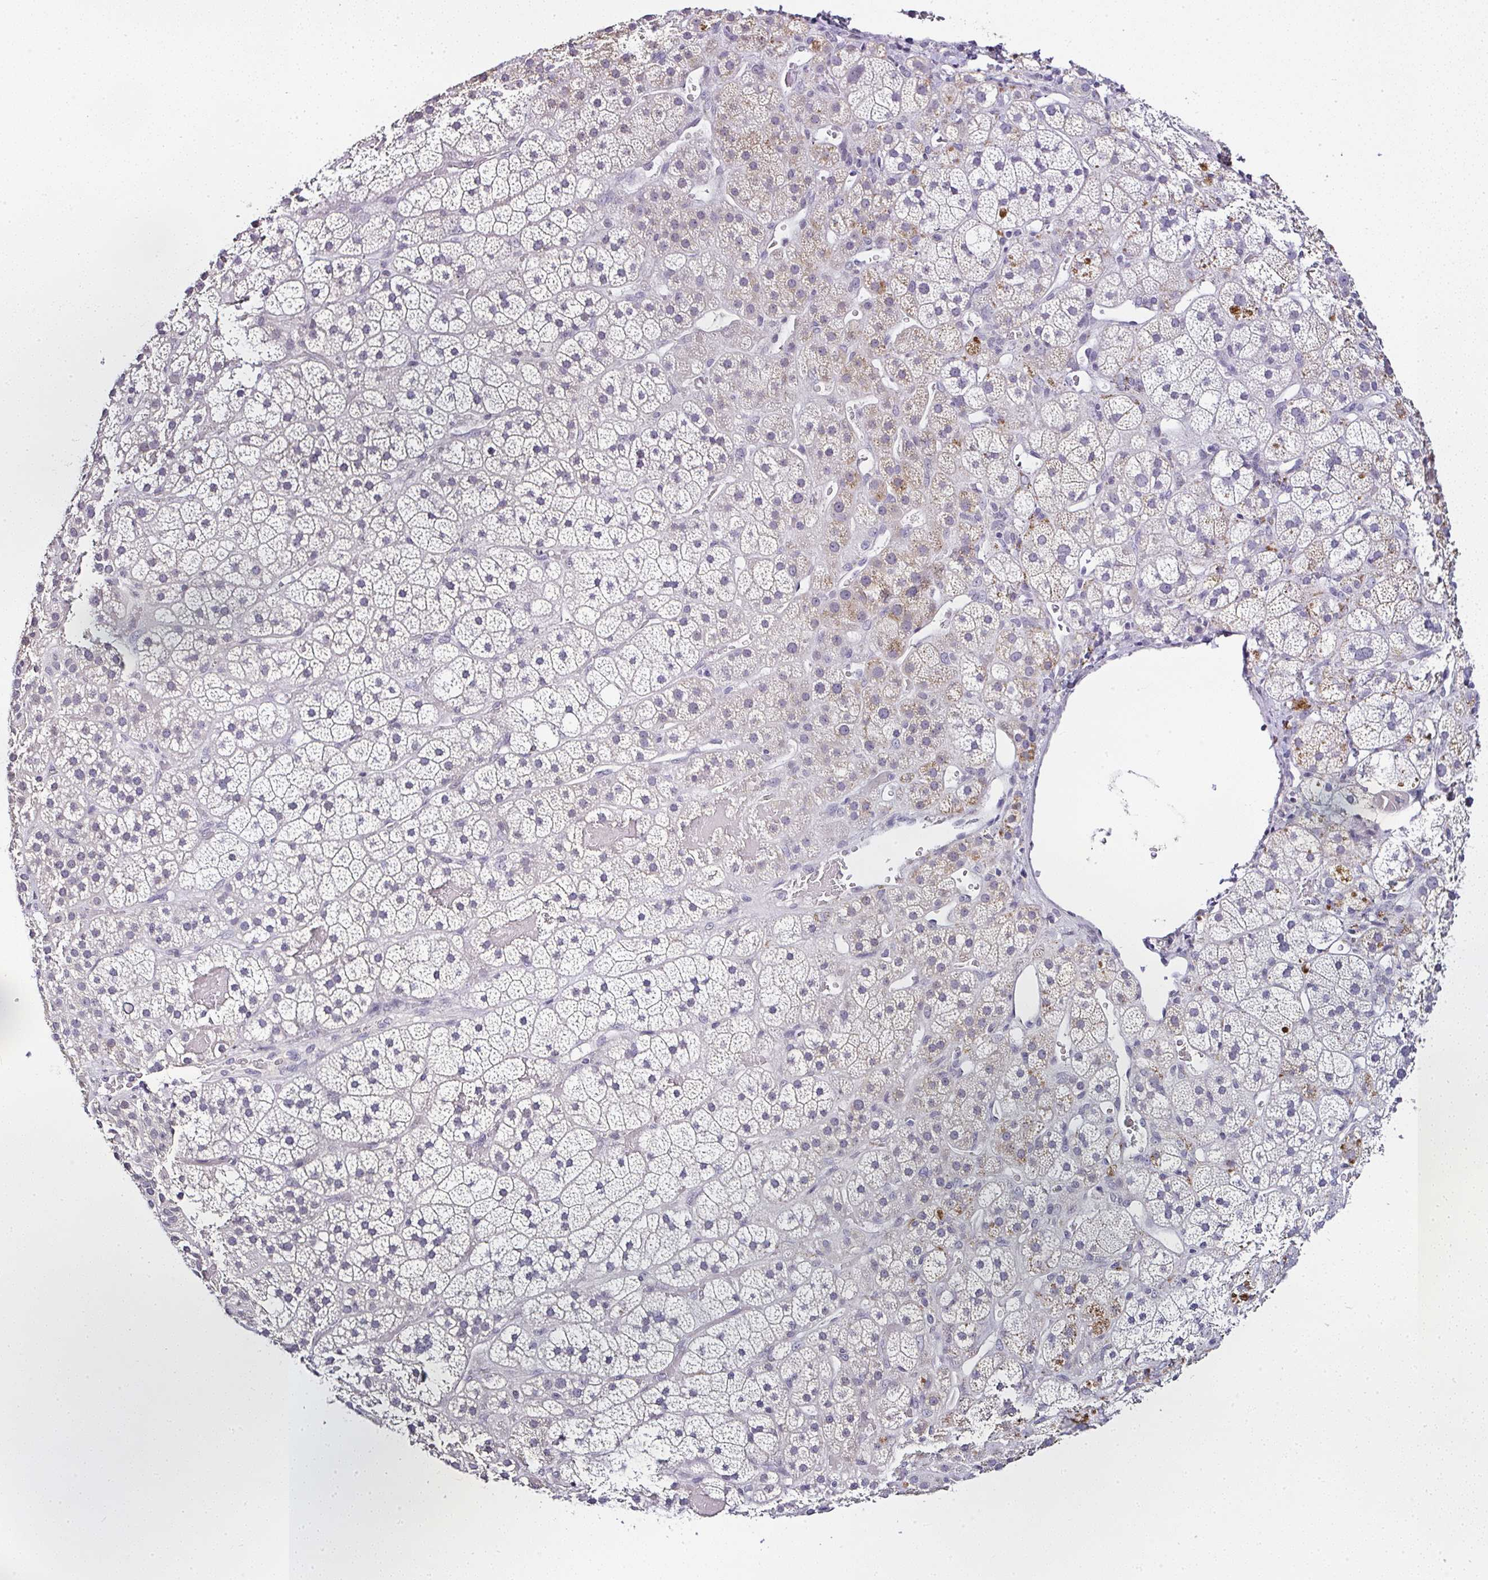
{"staining": {"intensity": "weak", "quantity": "<25%", "location": "cytoplasmic/membranous"}, "tissue": "adrenal gland", "cell_type": "Glandular cells", "image_type": "normal", "snomed": [{"axis": "morphology", "description": "Normal tissue, NOS"}, {"axis": "topography", "description": "Adrenal gland"}], "caption": "IHC of unremarkable human adrenal gland shows no positivity in glandular cells.", "gene": "SERPINB3", "patient": {"sex": "male", "age": 57}}